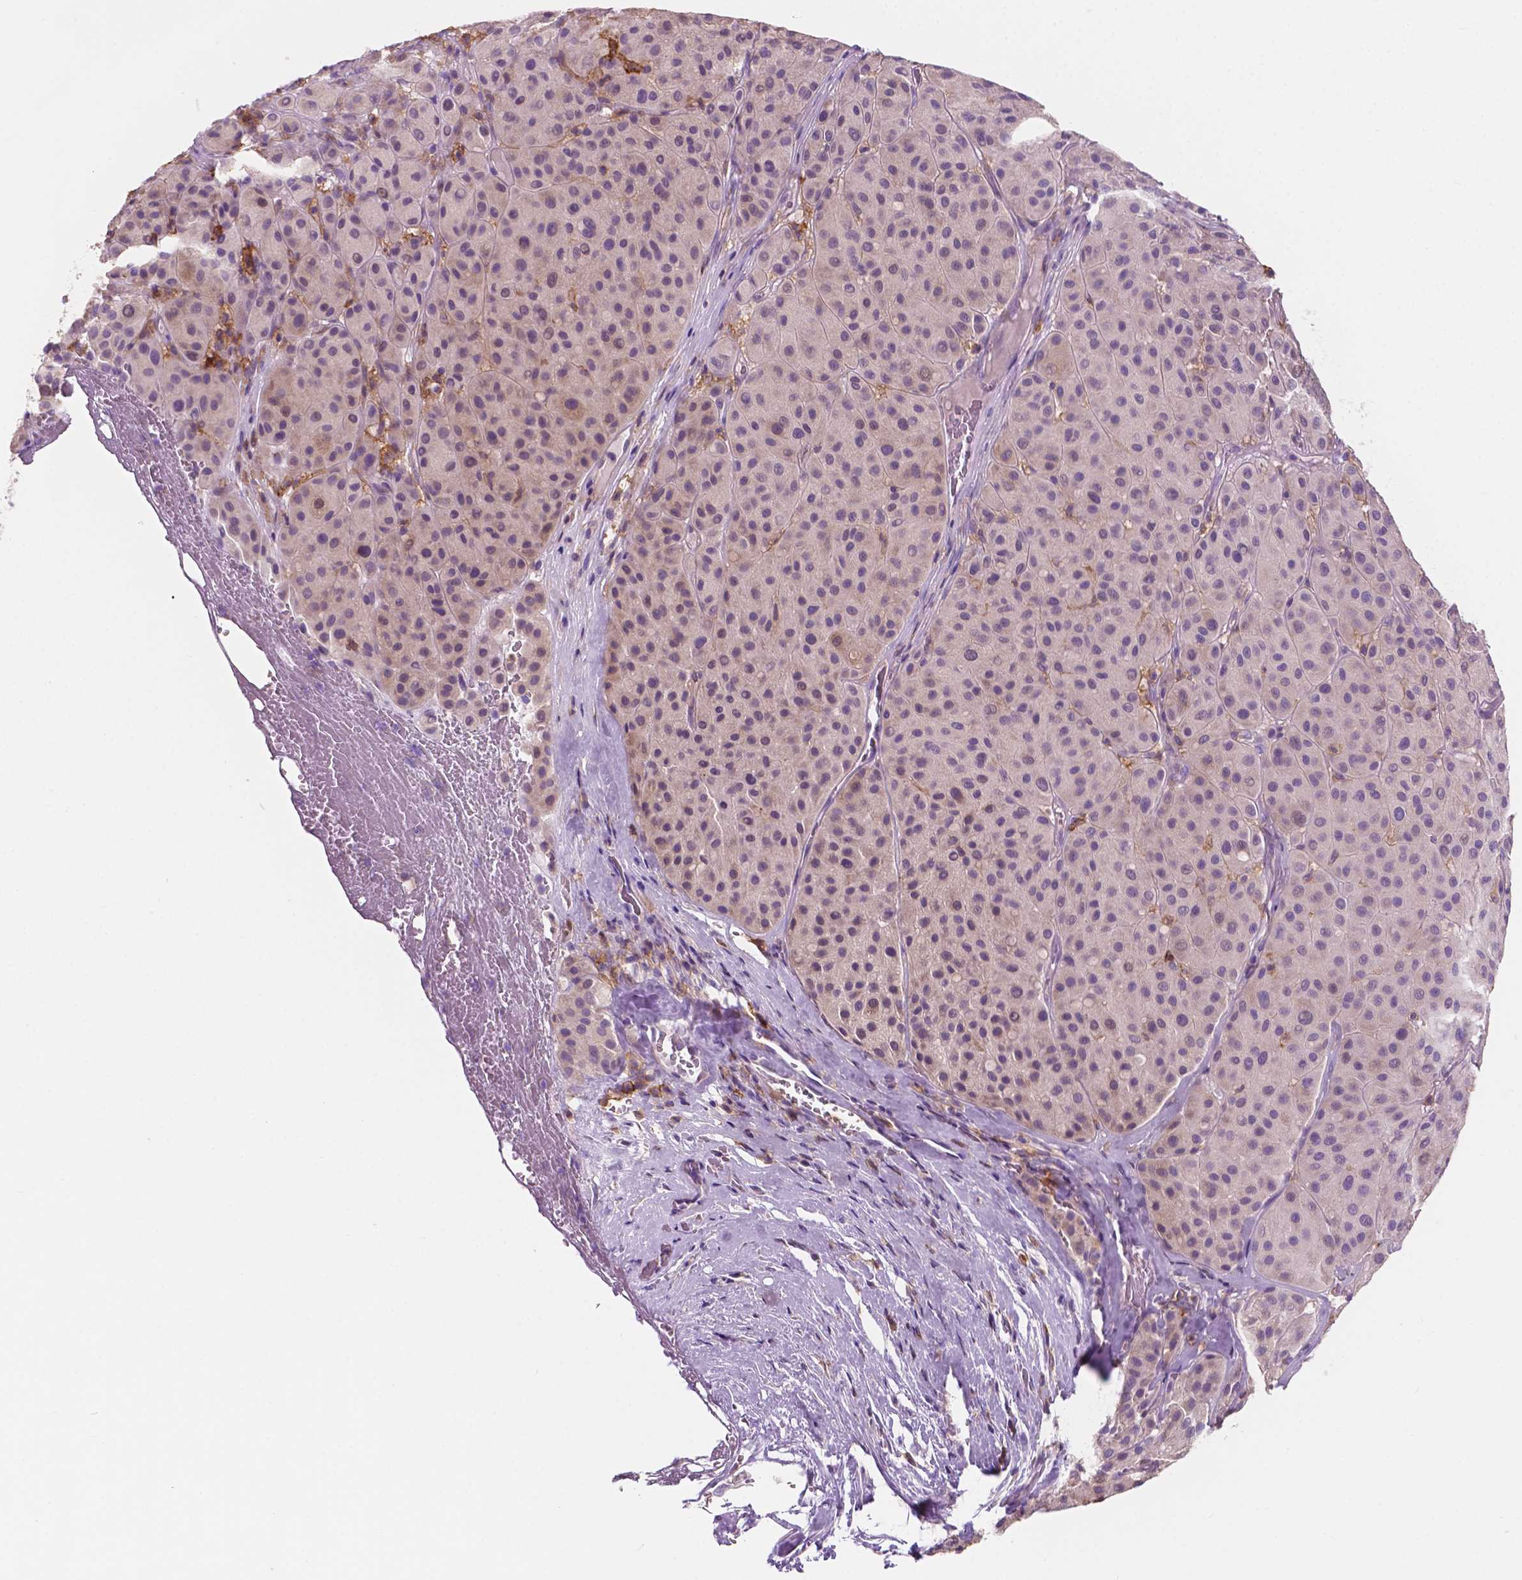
{"staining": {"intensity": "weak", "quantity": "<25%", "location": "cytoplasmic/membranous"}, "tissue": "melanoma", "cell_type": "Tumor cells", "image_type": "cancer", "snomed": [{"axis": "morphology", "description": "Malignant melanoma, Metastatic site"}, {"axis": "topography", "description": "Smooth muscle"}], "caption": "This is an immunohistochemistry photomicrograph of human malignant melanoma (metastatic site). There is no expression in tumor cells.", "gene": "SEMA4A", "patient": {"sex": "male", "age": 41}}